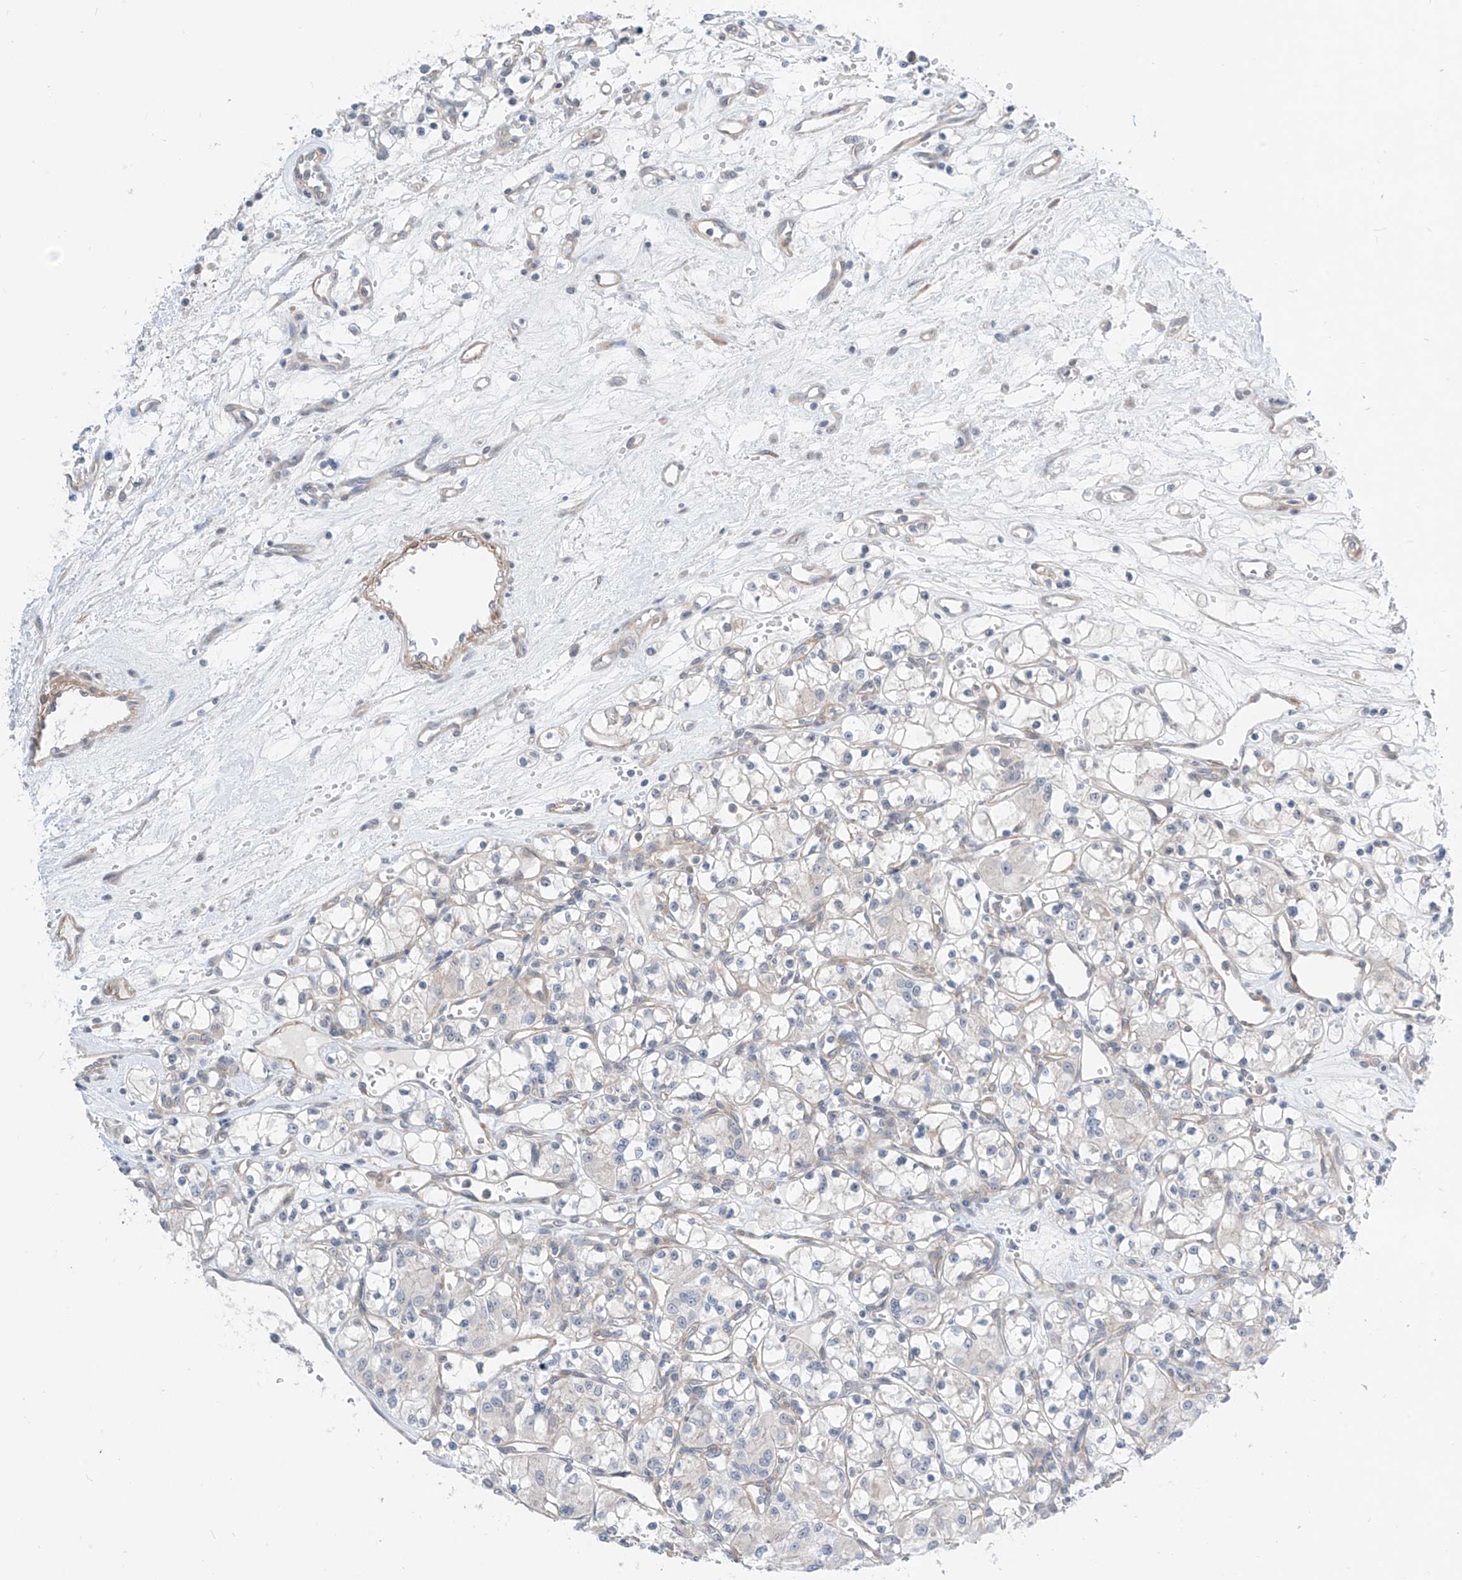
{"staining": {"intensity": "negative", "quantity": "none", "location": "none"}, "tissue": "renal cancer", "cell_type": "Tumor cells", "image_type": "cancer", "snomed": [{"axis": "morphology", "description": "Adenocarcinoma, NOS"}, {"axis": "topography", "description": "Kidney"}], "caption": "Image shows no significant protein staining in tumor cells of renal cancer. (Immunohistochemistry, brightfield microscopy, high magnification).", "gene": "ABLIM2", "patient": {"sex": "female", "age": 59}}